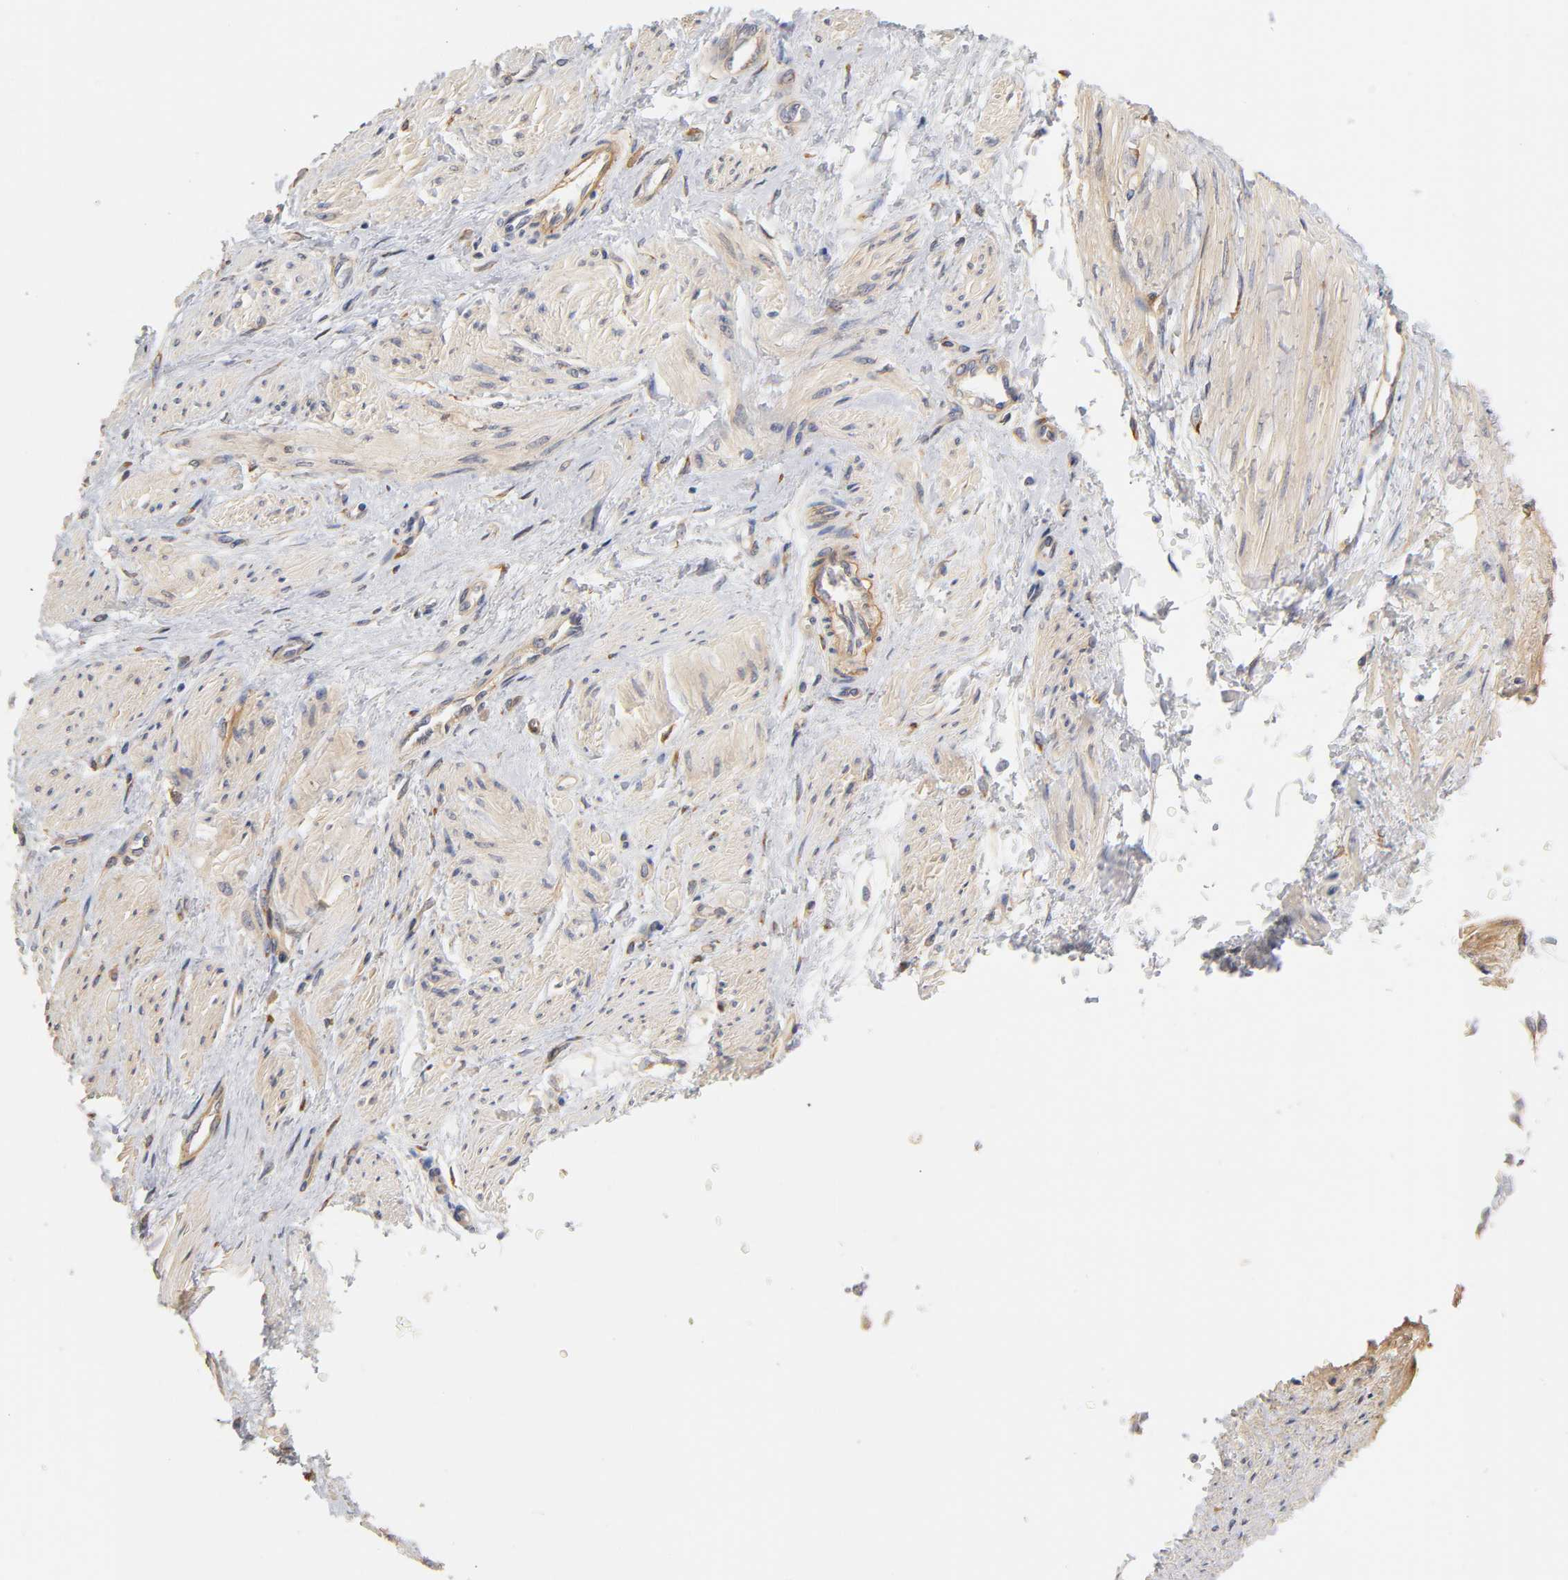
{"staining": {"intensity": "weak", "quantity": "<25%", "location": "cytoplasmic/membranous"}, "tissue": "smooth muscle", "cell_type": "Smooth muscle cells", "image_type": "normal", "snomed": [{"axis": "morphology", "description": "Normal tissue, NOS"}, {"axis": "topography", "description": "Smooth muscle"}, {"axis": "topography", "description": "Uterus"}], "caption": "There is no significant positivity in smooth muscle cells of smooth muscle. (Immunohistochemistry (ihc), brightfield microscopy, high magnification).", "gene": "LAMB1", "patient": {"sex": "female", "age": 39}}